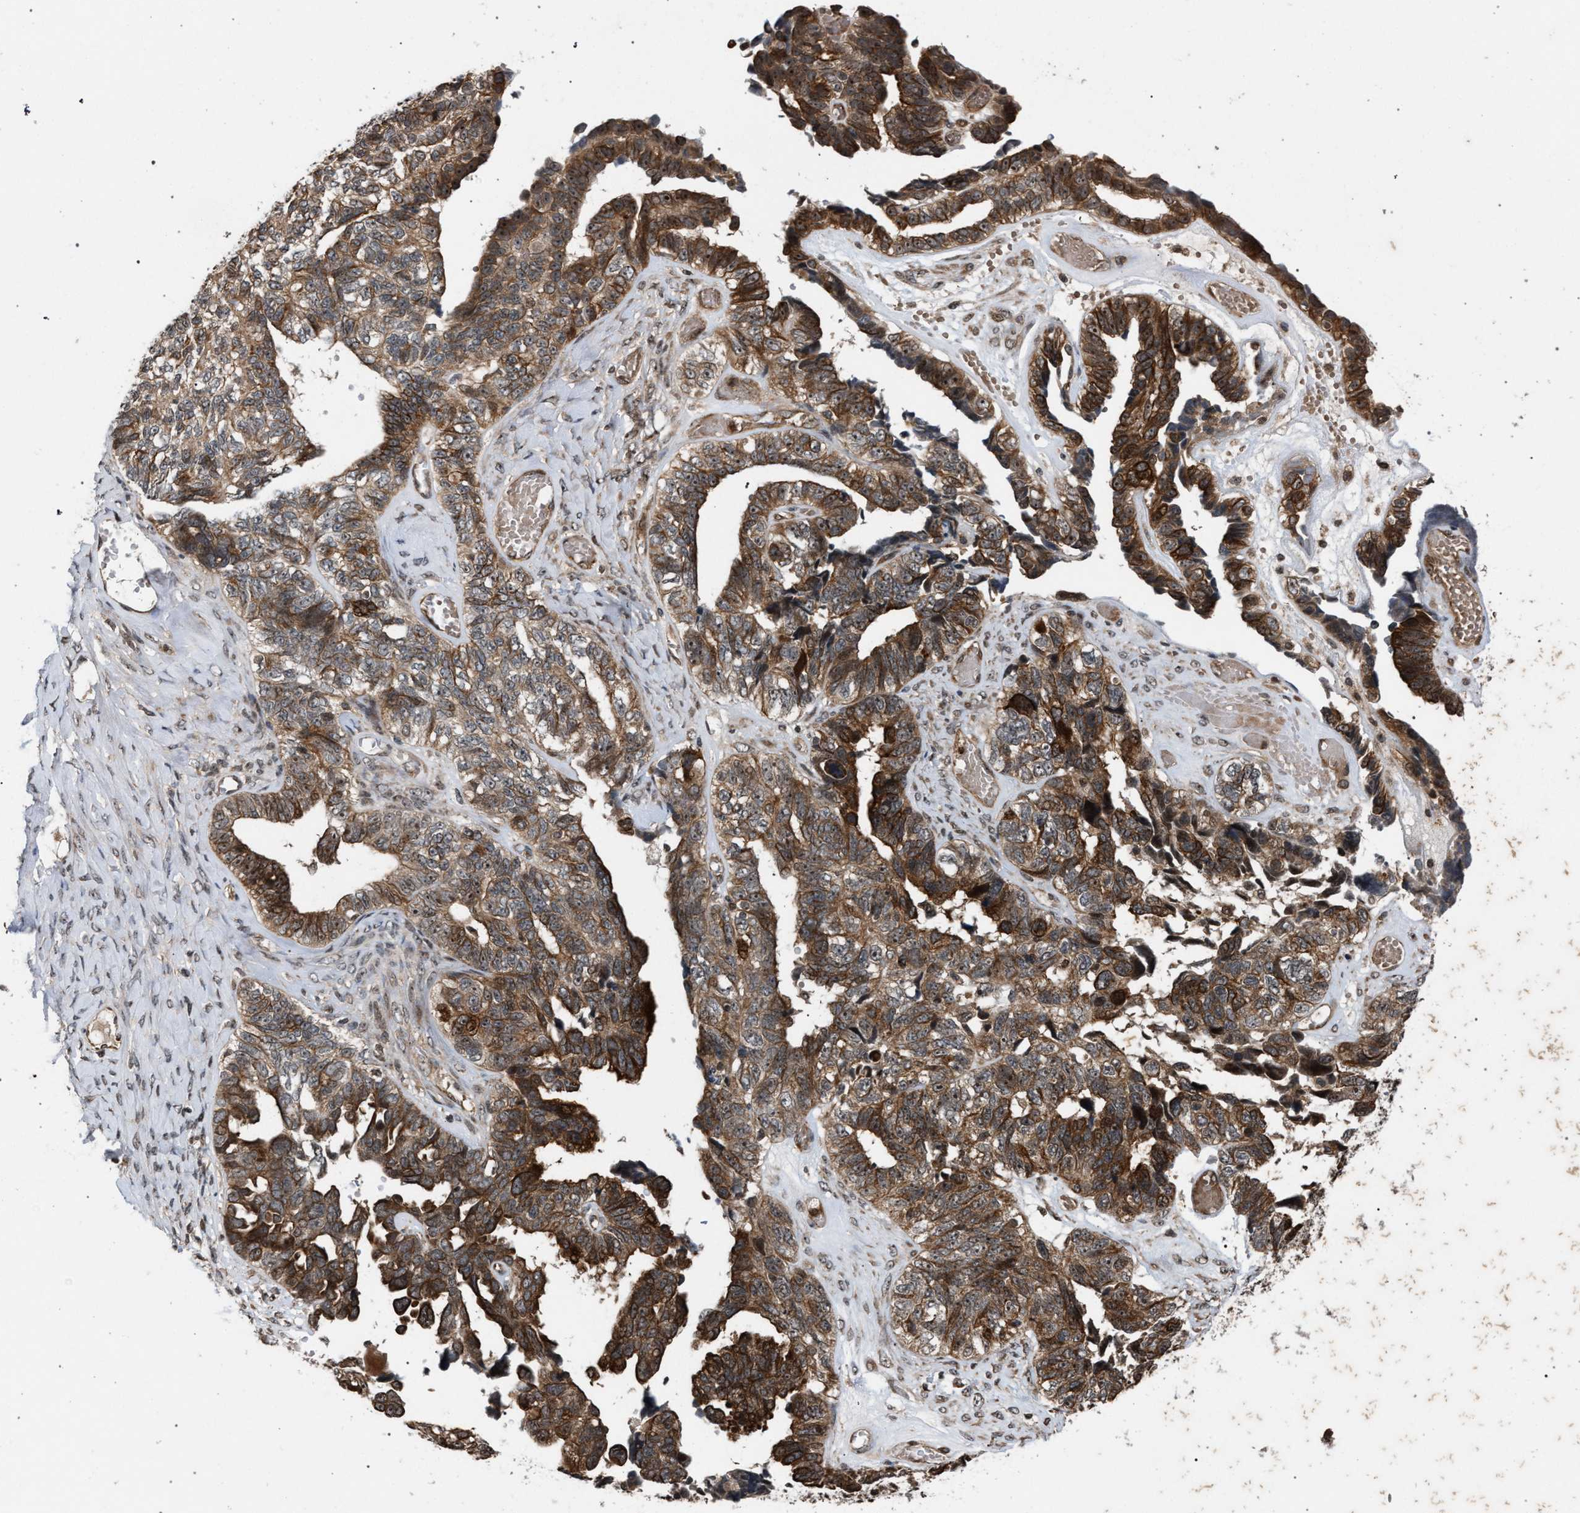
{"staining": {"intensity": "strong", "quantity": ">75%", "location": "cytoplasmic/membranous"}, "tissue": "ovarian cancer", "cell_type": "Tumor cells", "image_type": "cancer", "snomed": [{"axis": "morphology", "description": "Cystadenocarcinoma, serous, NOS"}, {"axis": "topography", "description": "Ovary"}], "caption": "Ovarian cancer (serous cystadenocarcinoma) stained with a protein marker demonstrates strong staining in tumor cells.", "gene": "IRAK4", "patient": {"sex": "female", "age": 79}}